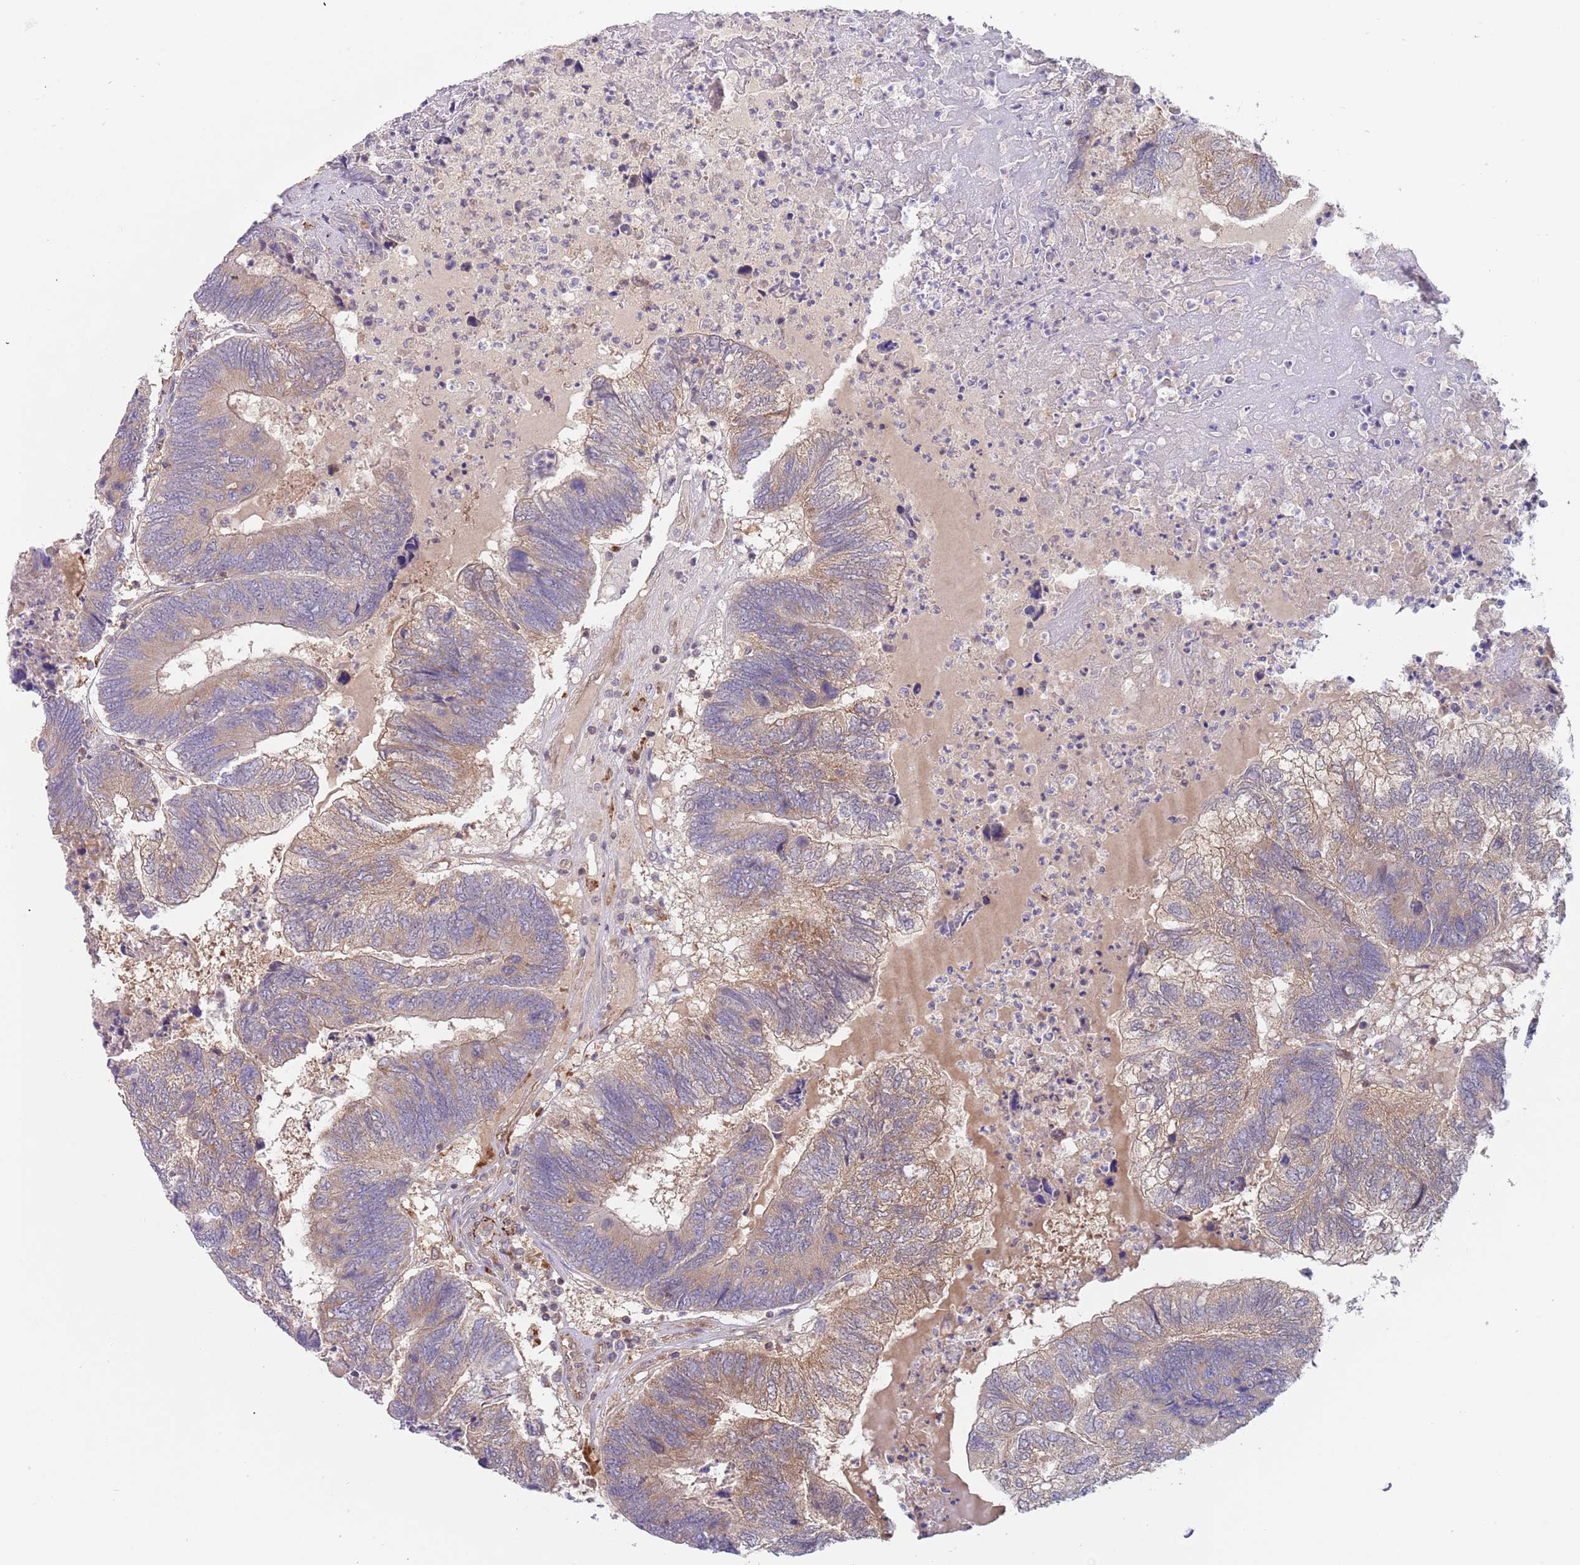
{"staining": {"intensity": "moderate", "quantity": "<25%", "location": "cytoplasmic/membranous"}, "tissue": "colorectal cancer", "cell_type": "Tumor cells", "image_type": "cancer", "snomed": [{"axis": "morphology", "description": "Adenocarcinoma, NOS"}, {"axis": "topography", "description": "Colon"}], "caption": "Protein positivity by IHC exhibits moderate cytoplasmic/membranous positivity in about <25% of tumor cells in colorectal cancer (adenocarcinoma). (IHC, brightfield microscopy, high magnification).", "gene": "GUK1", "patient": {"sex": "female", "age": 67}}